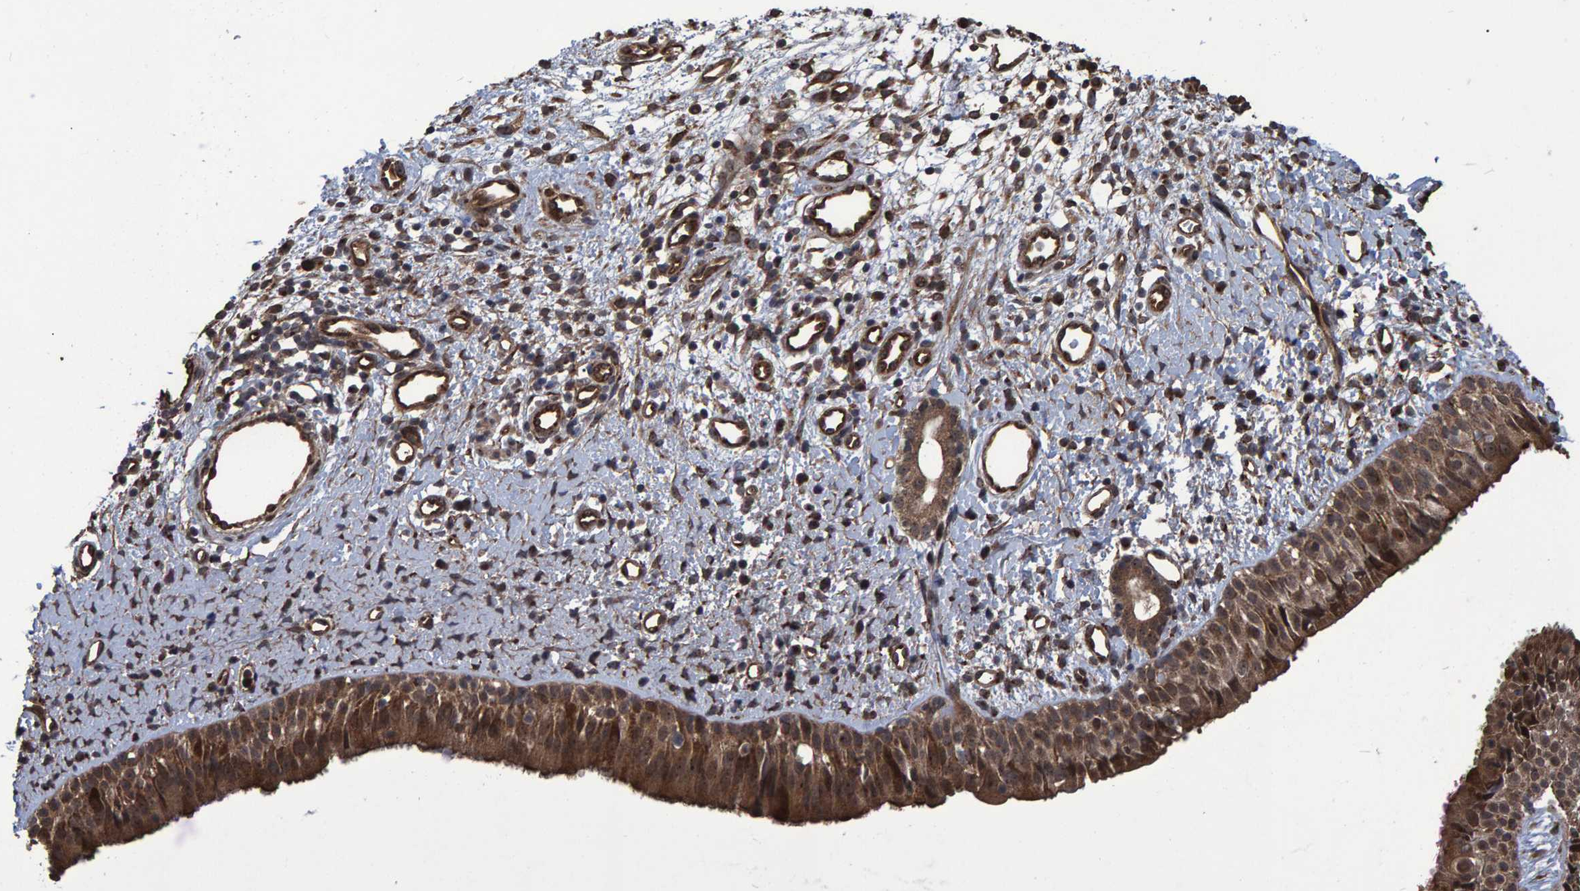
{"staining": {"intensity": "moderate", "quantity": ">75%", "location": "cytoplasmic/membranous,nuclear"}, "tissue": "nasopharynx", "cell_type": "Respiratory epithelial cells", "image_type": "normal", "snomed": [{"axis": "morphology", "description": "Normal tissue, NOS"}, {"axis": "topography", "description": "Nasopharynx"}], "caption": "A photomicrograph of human nasopharynx stained for a protein displays moderate cytoplasmic/membranous,nuclear brown staining in respiratory epithelial cells. The staining was performed using DAB (3,3'-diaminobenzidine), with brown indicating positive protein expression. Nuclei are stained blue with hematoxylin.", "gene": "TRIM68", "patient": {"sex": "male", "age": 22}}